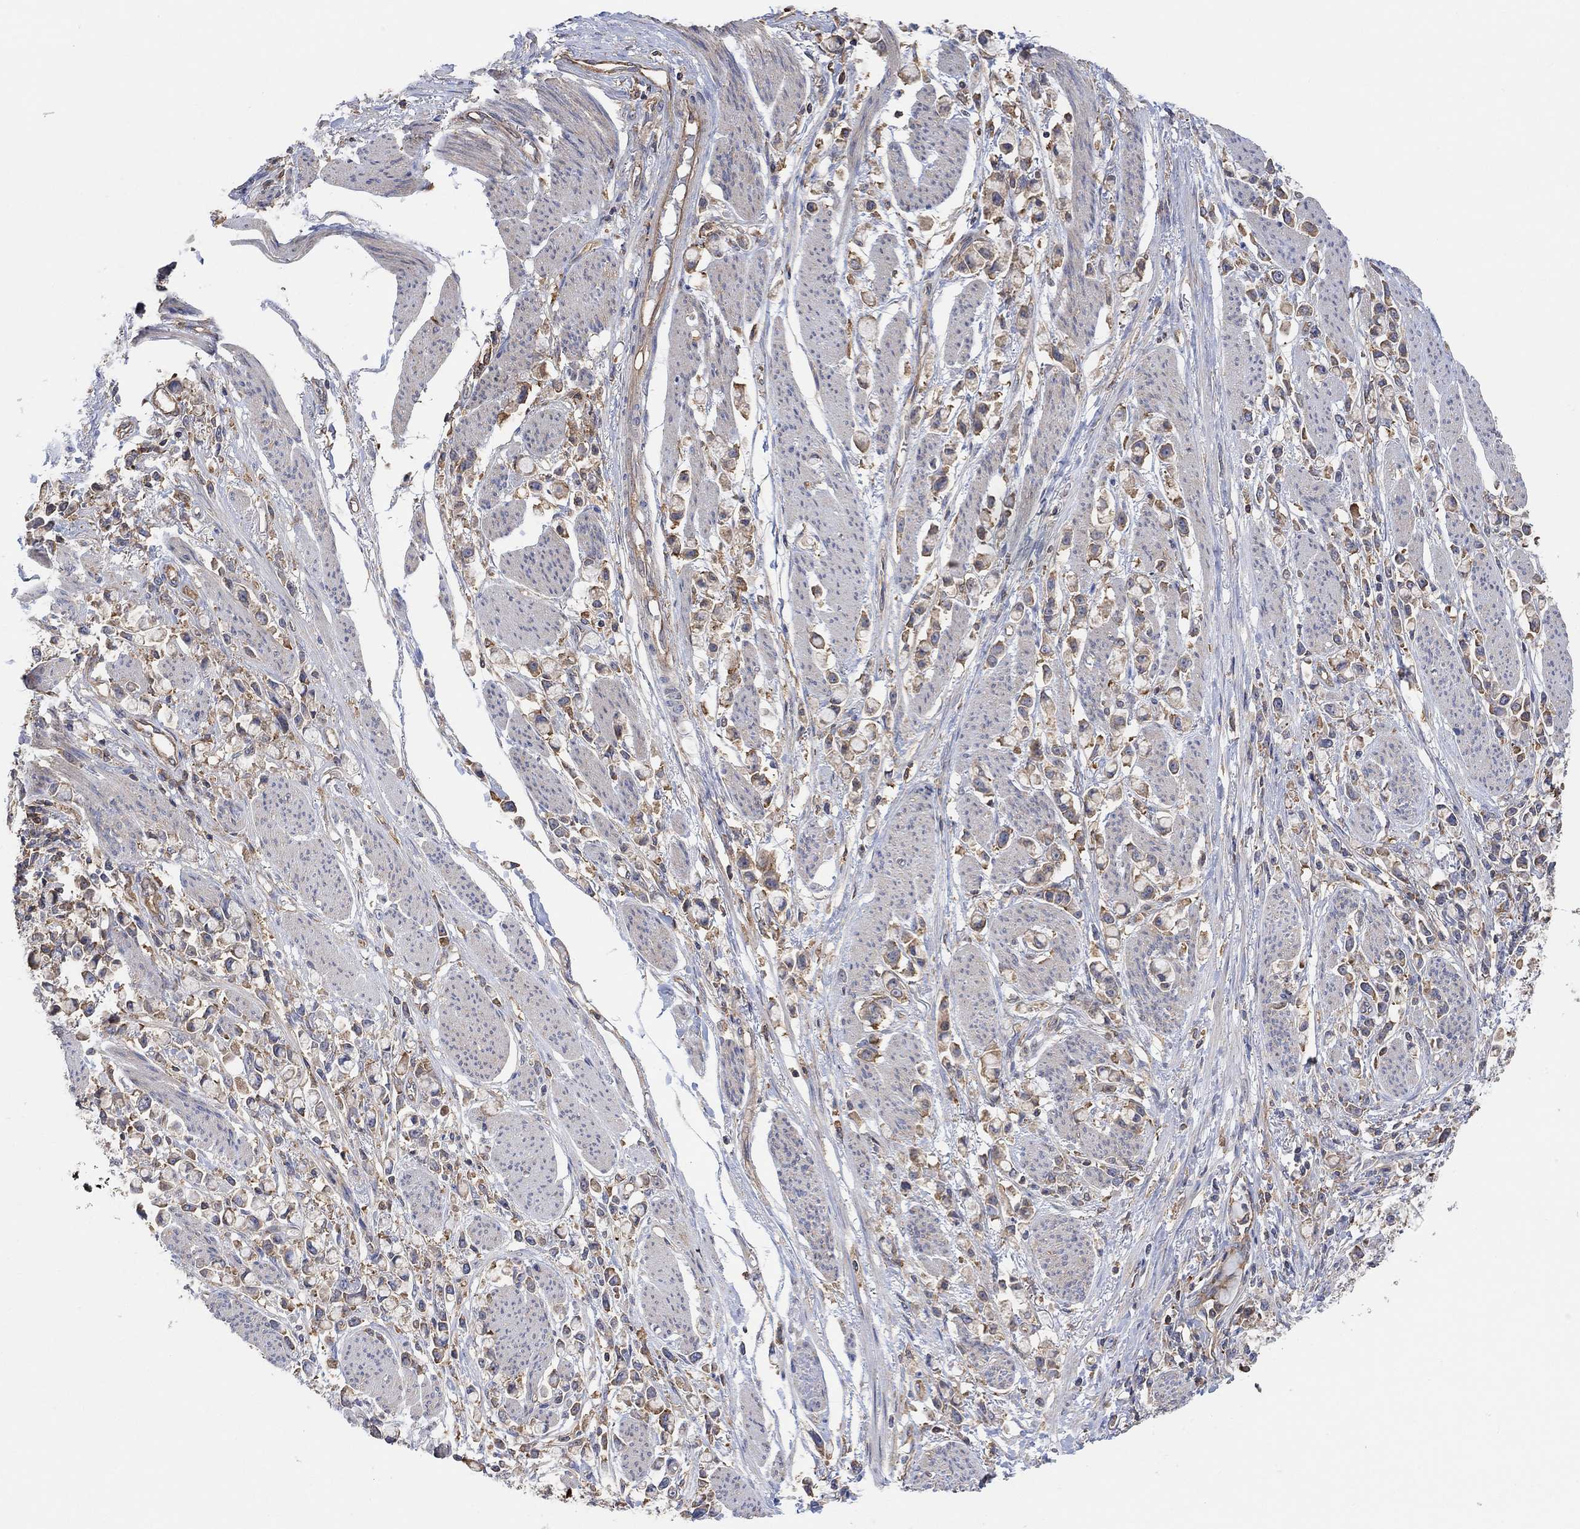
{"staining": {"intensity": "moderate", "quantity": ">75%", "location": "cytoplasmic/membranous"}, "tissue": "stomach cancer", "cell_type": "Tumor cells", "image_type": "cancer", "snomed": [{"axis": "morphology", "description": "Adenocarcinoma, NOS"}, {"axis": "topography", "description": "Stomach"}], "caption": "Protein expression analysis of human stomach adenocarcinoma reveals moderate cytoplasmic/membranous staining in approximately >75% of tumor cells.", "gene": "BLOC1S3", "patient": {"sex": "female", "age": 81}}